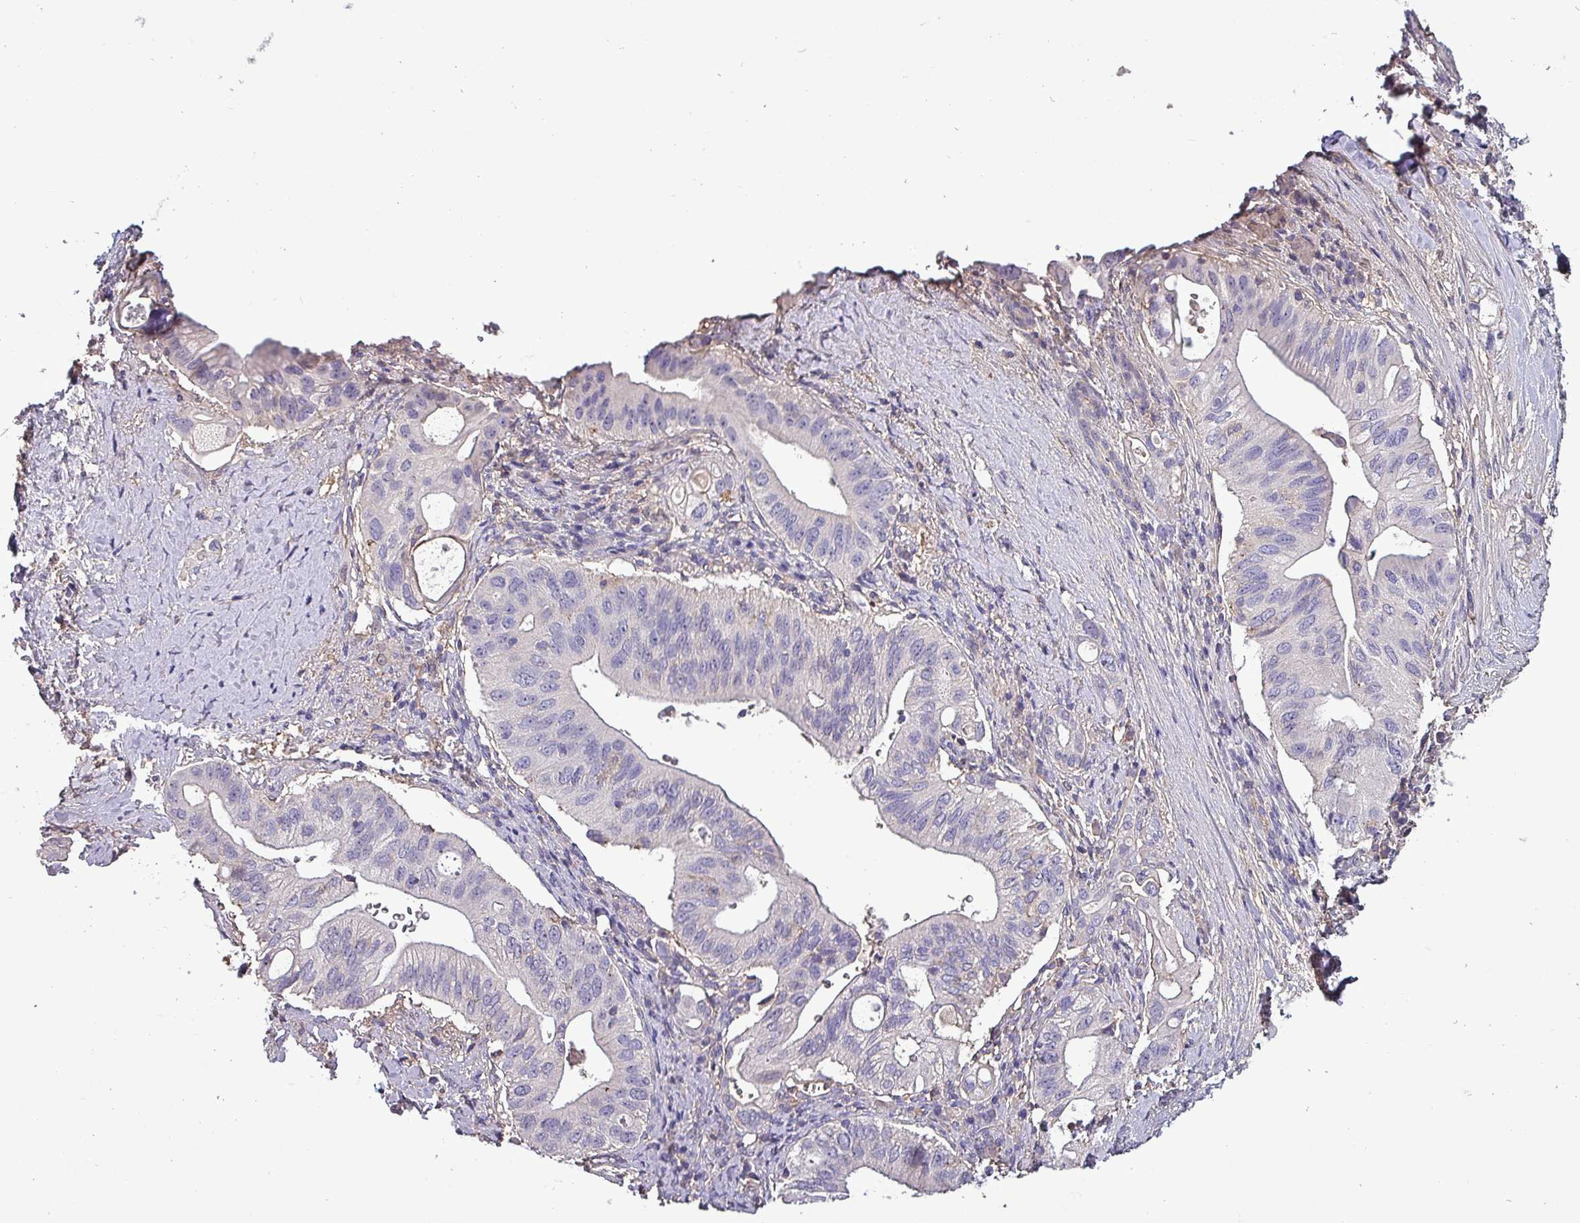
{"staining": {"intensity": "negative", "quantity": "none", "location": "none"}, "tissue": "pancreatic cancer", "cell_type": "Tumor cells", "image_type": "cancer", "snomed": [{"axis": "morphology", "description": "Adenocarcinoma, NOS"}, {"axis": "topography", "description": "Pancreas"}], "caption": "Protein analysis of pancreatic cancer (adenocarcinoma) exhibits no significant positivity in tumor cells.", "gene": "HTRA4", "patient": {"sex": "female", "age": 72}}